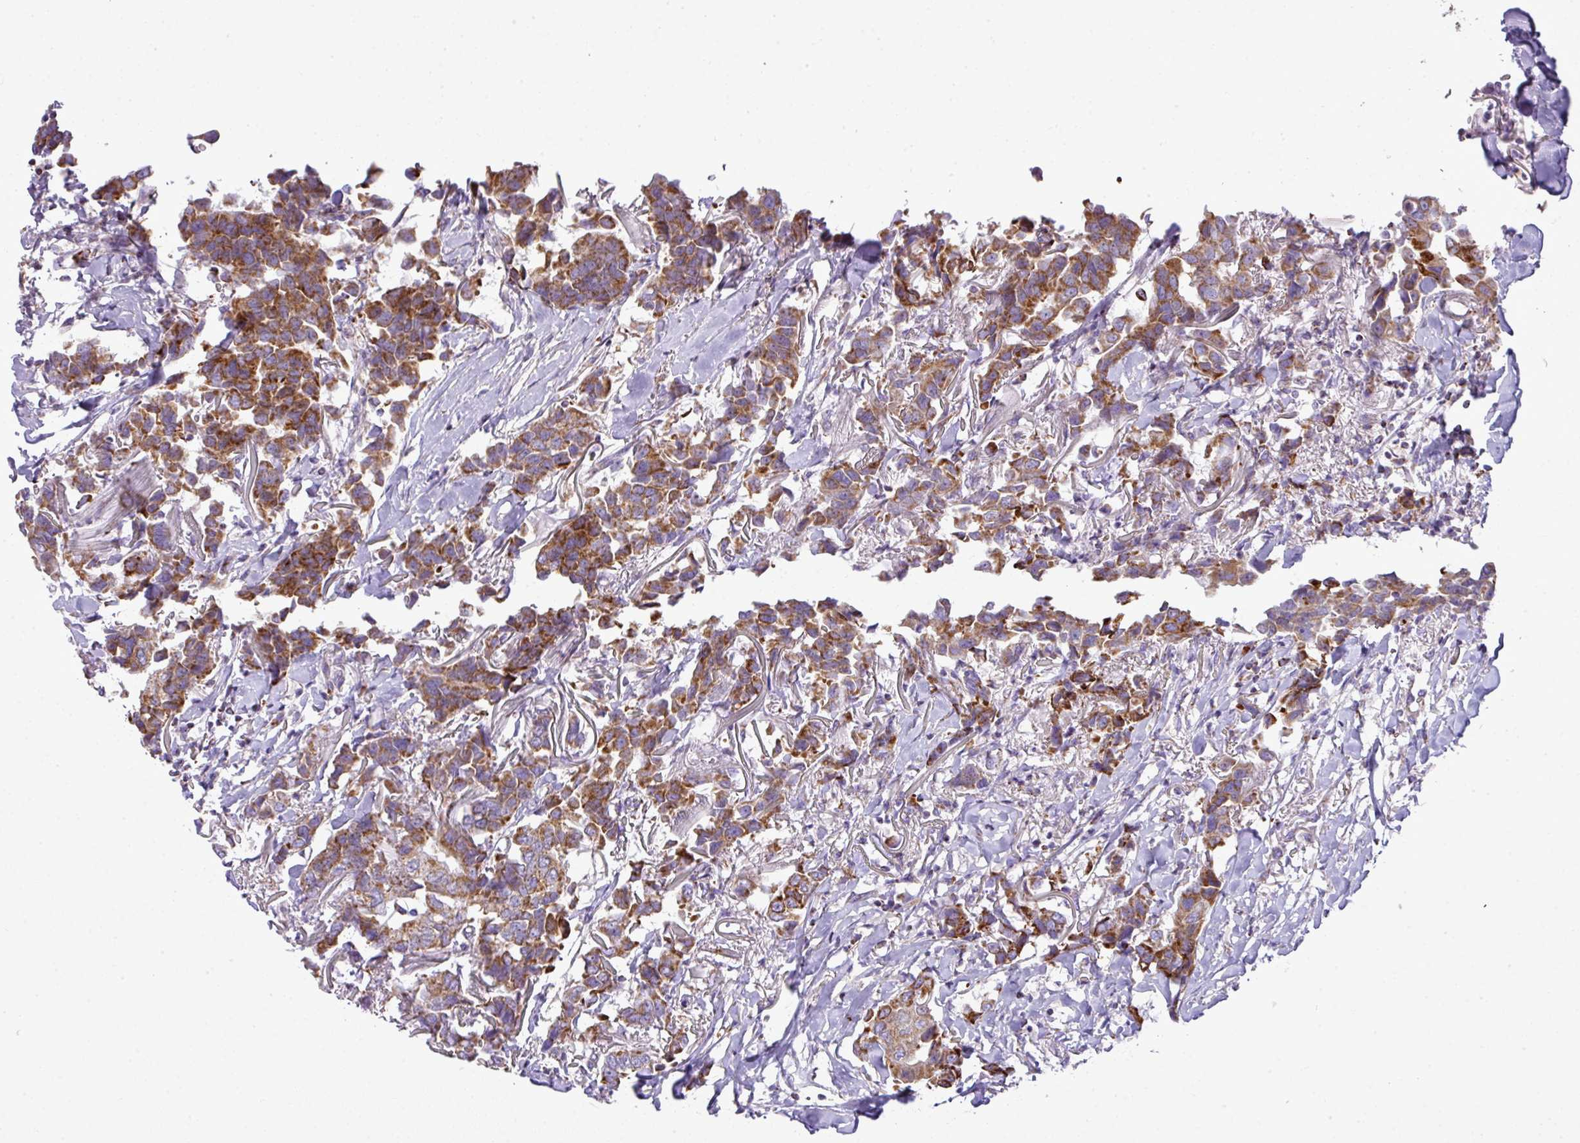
{"staining": {"intensity": "strong", "quantity": ">75%", "location": "cytoplasmic/membranous"}, "tissue": "breast cancer", "cell_type": "Tumor cells", "image_type": "cancer", "snomed": [{"axis": "morphology", "description": "Duct carcinoma"}, {"axis": "topography", "description": "Breast"}], "caption": "A brown stain shows strong cytoplasmic/membranous staining of a protein in breast cancer tumor cells. The staining is performed using DAB (3,3'-diaminobenzidine) brown chromogen to label protein expression. The nuclei are counter-stained blue using hematoxylin.", "gene": "ZNF81", "patient": {"sex": "female", "age": 80}}